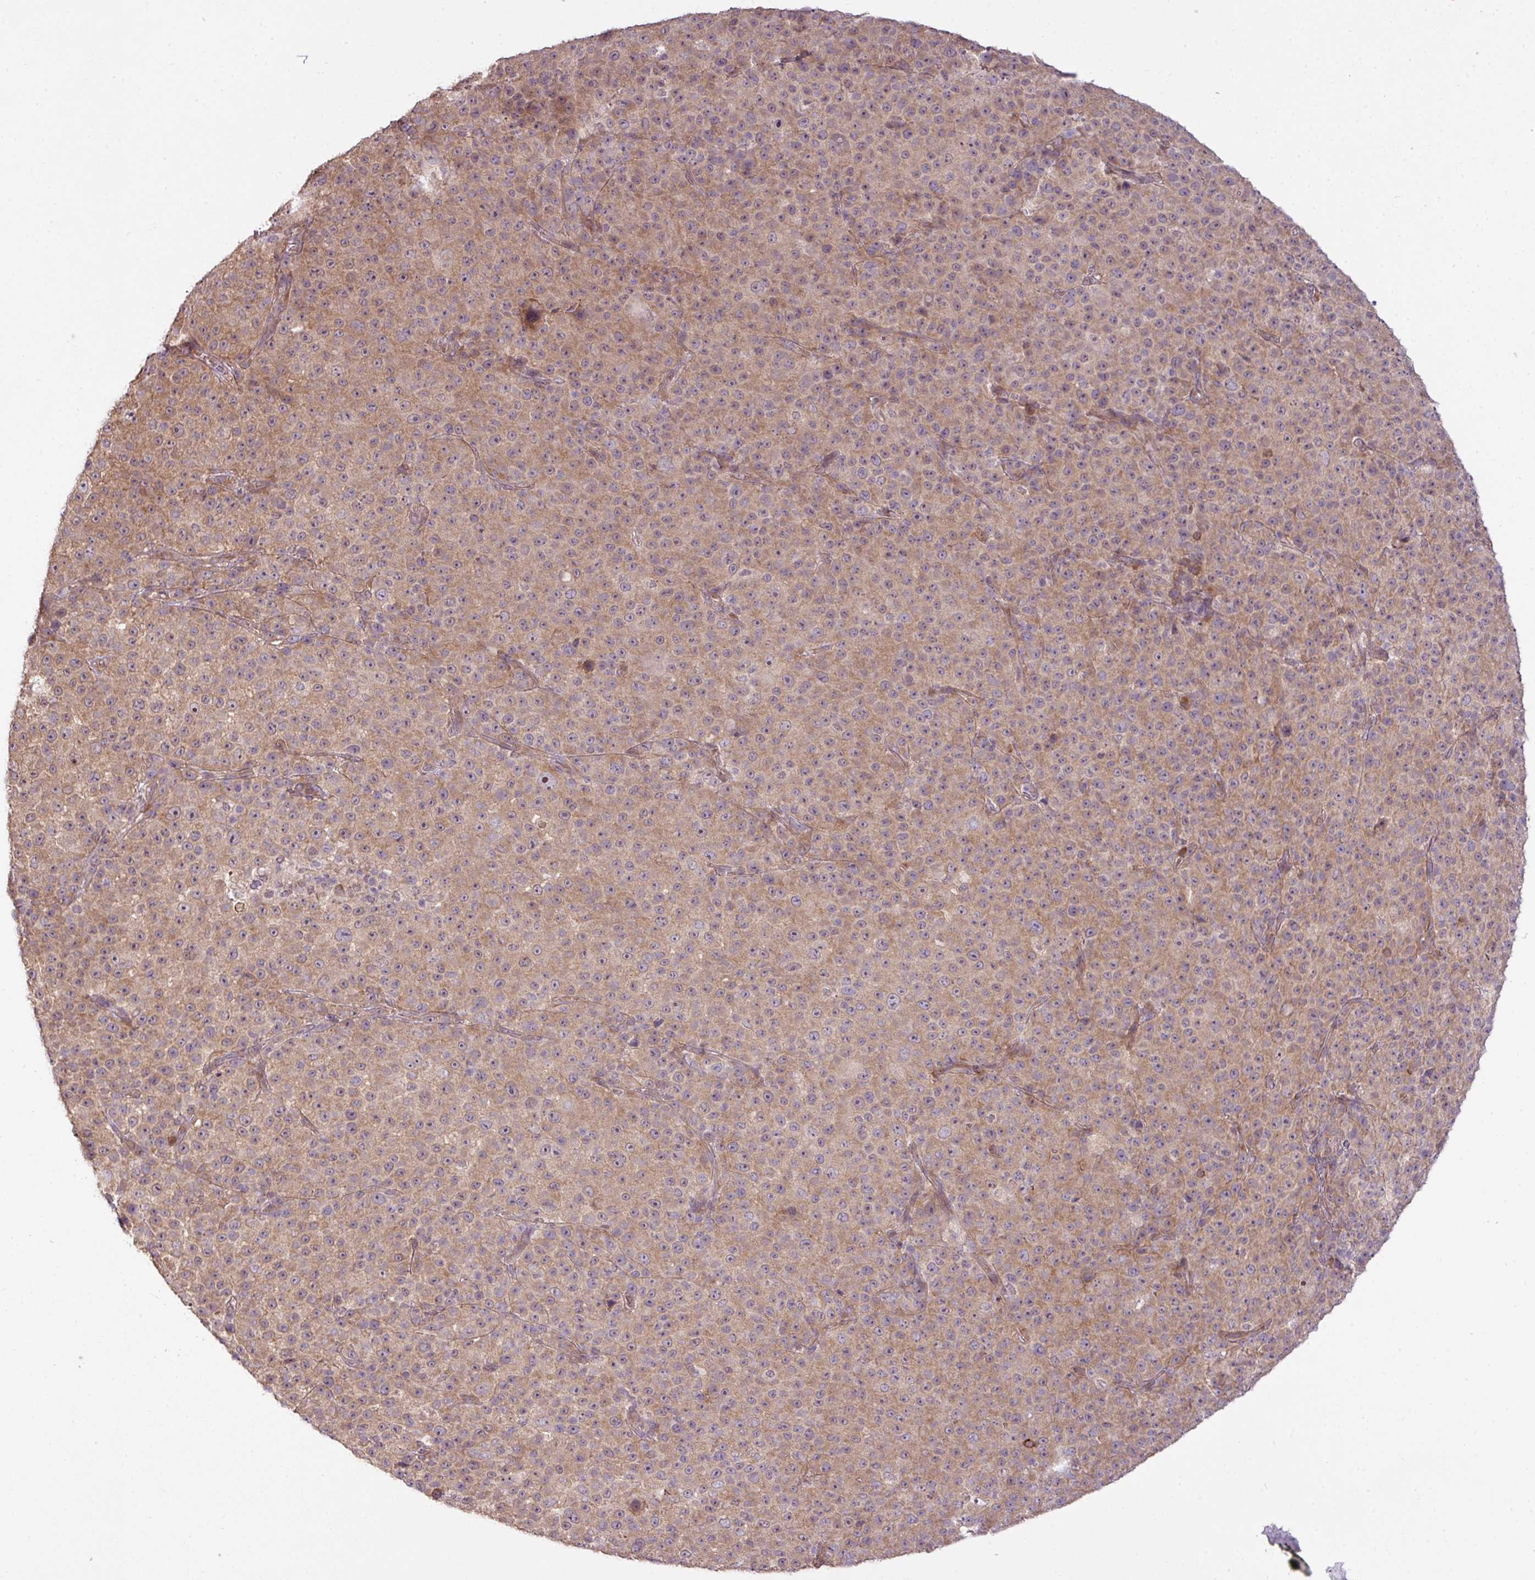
{"staining": {"intensity": "moderate", "quantity": ">75%", "location": "cytoplasmic/membranous"}, "tissue": "melanoma", "cell_type": "Tumor cells", "image_type": "cancer", "snomed": [{"axis": "morphology", "description": "Malignant melanoma, Metastatic site"}, {"axis": "topography", "description": "Skin"}, {"axis": "topography", "description": "Lymph node"}], "caption": "Moderate cytoplasmic/membranous protein staining is identified in about >75% of tumor cells in melanoma.", "gene": "DNAAF4", "patient": {"sex": "male", "age": 66}}